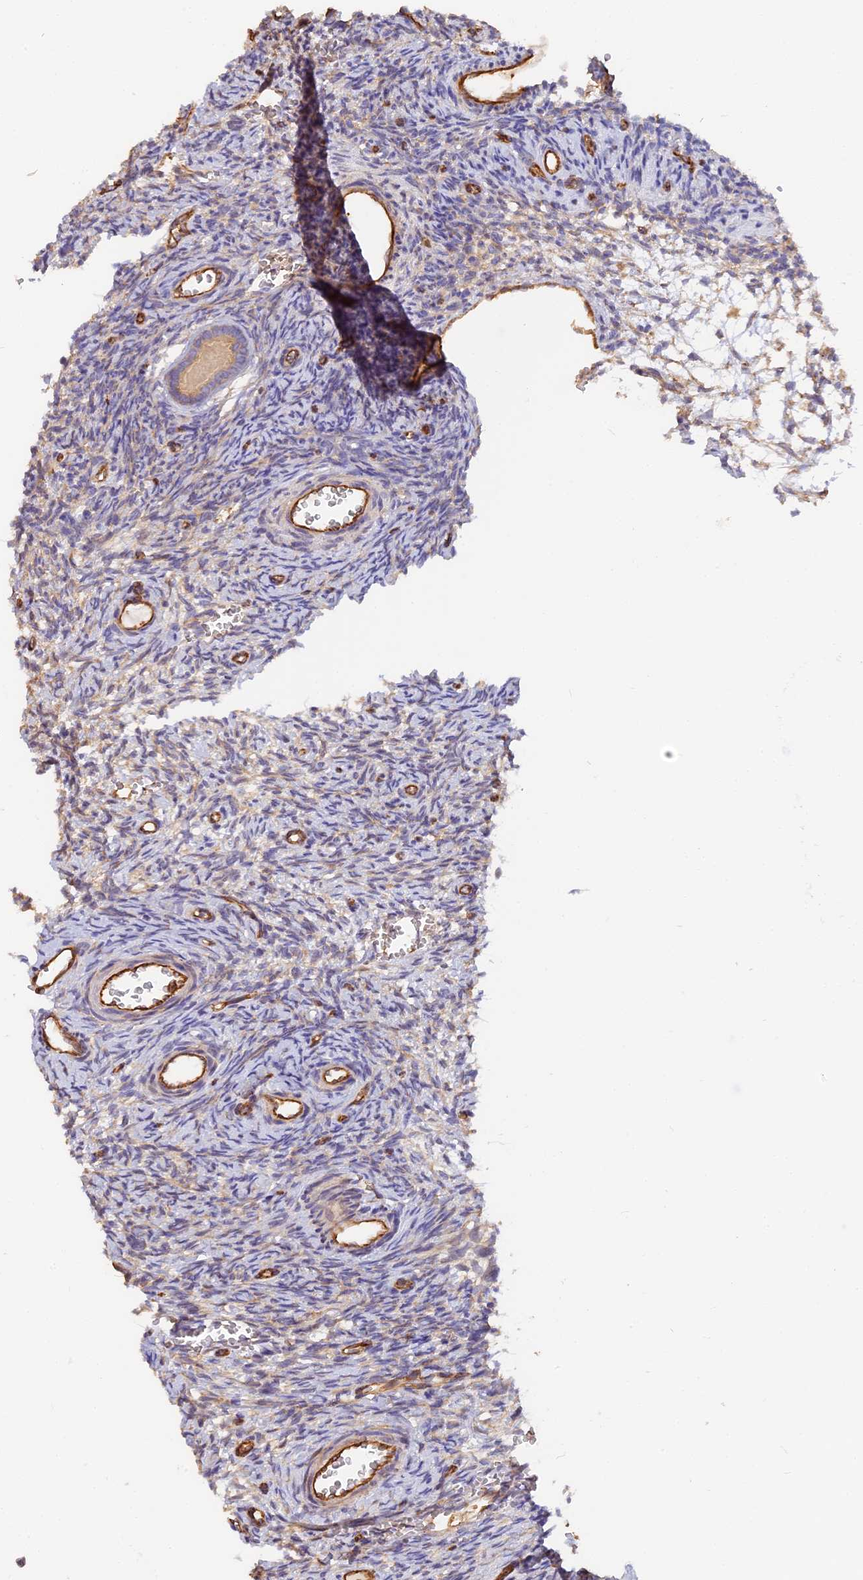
{"staining": {"intensity": "negative", "quantity": "none", "location": "none"}, "tissue": "ovary", "cell_type": "Ovarian stroma cells", "image_type": "normal", "snomed": [{"axis": "morphology", "description": "Normal tissue, NOS"}, {"axis": "topography", "description": "Ovary"}], "caption": "IHC micrograph of benign ovary: human ovary stained with DAB reveals no significant protein expression in ovarian stroma cells. (DAB (3,3'-diaminobenzidine) immunohistochemistry visualized using brightfield microscopy, high magnification).", "gene": "VPS18", "patient": {"sex": "female", "age": 39}}